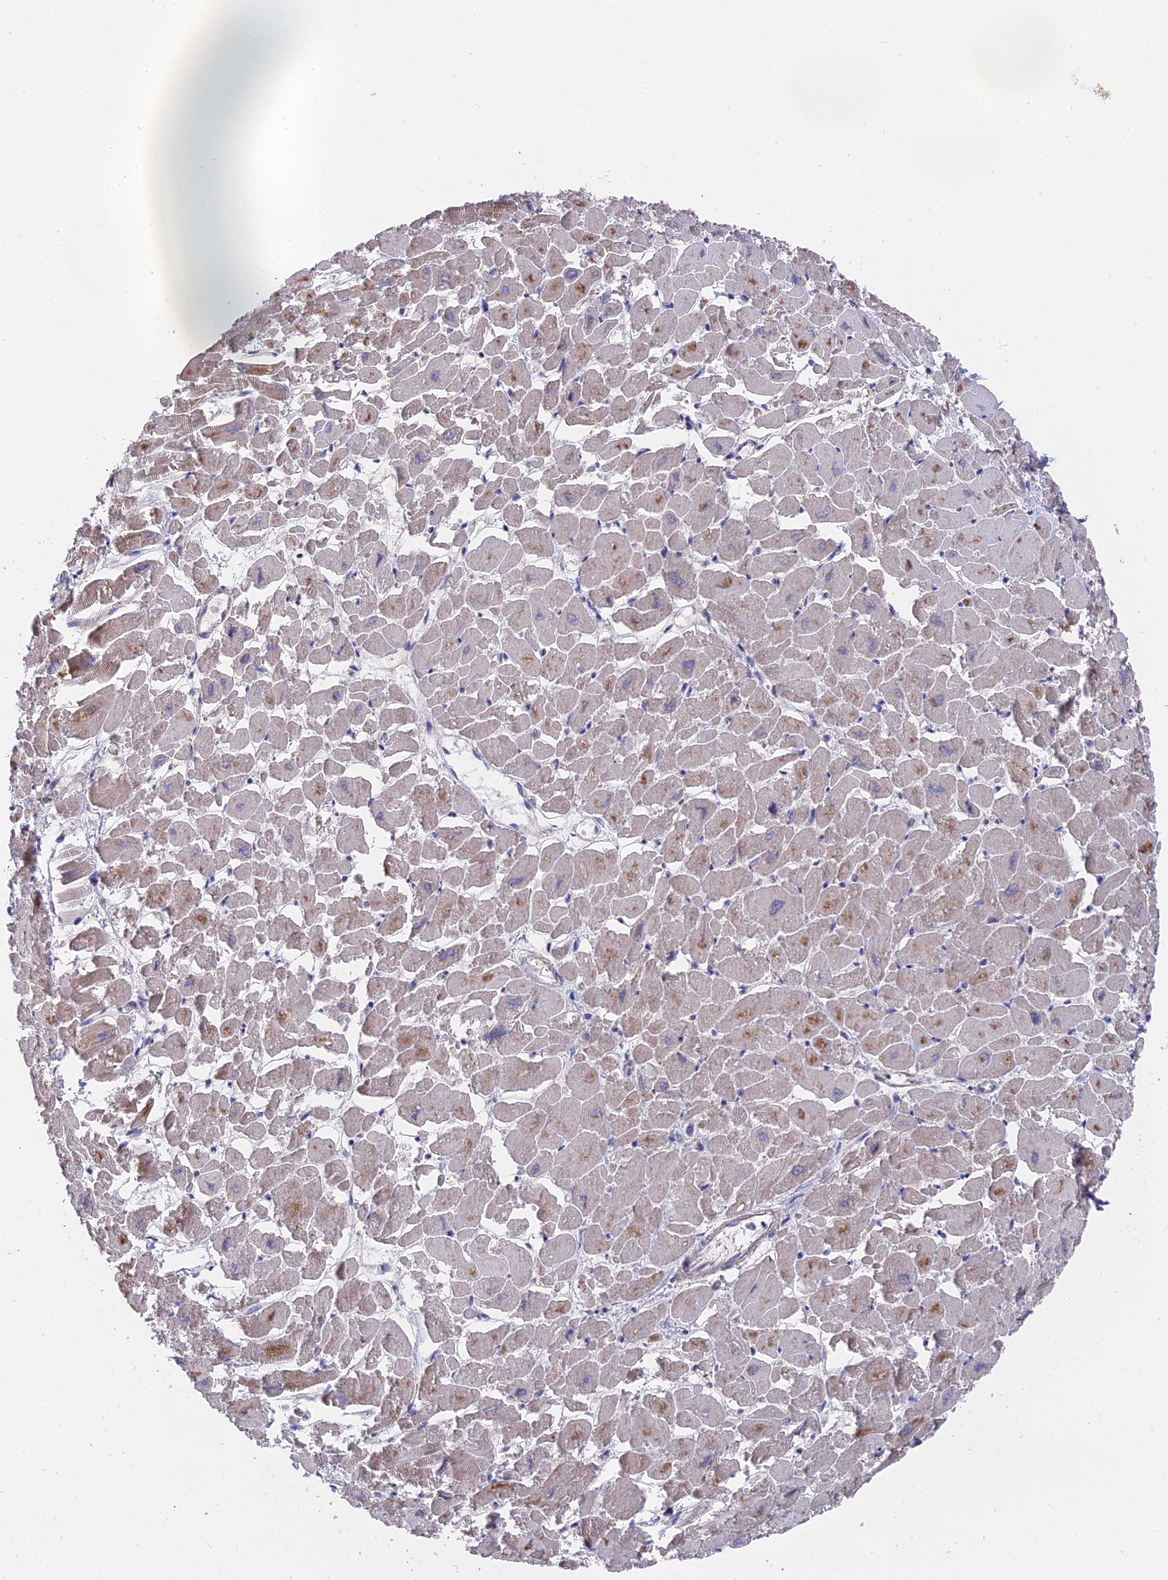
{"staining": {"intensity": "moderate", "quantity": "<25%", "location": "cytoplasmic/membranous"}, "tissue": "heart muscle", "cell_type": "Cardiomyocytes", "image_type": "normal", "snomed": [{"axis": "morphology", "description": "Normal tissue, NOS"}, {"axis": "topography", "description": "Heart"}], "caption": "Benign heart muscle demonstrates moderate cytoplasmic/membranous positivity in about <25% of cardiomyocytes, visualized by immunohistochemistry.", "gene": "ZCCHC2", "patient": {"sex": "male", "age": 54}}